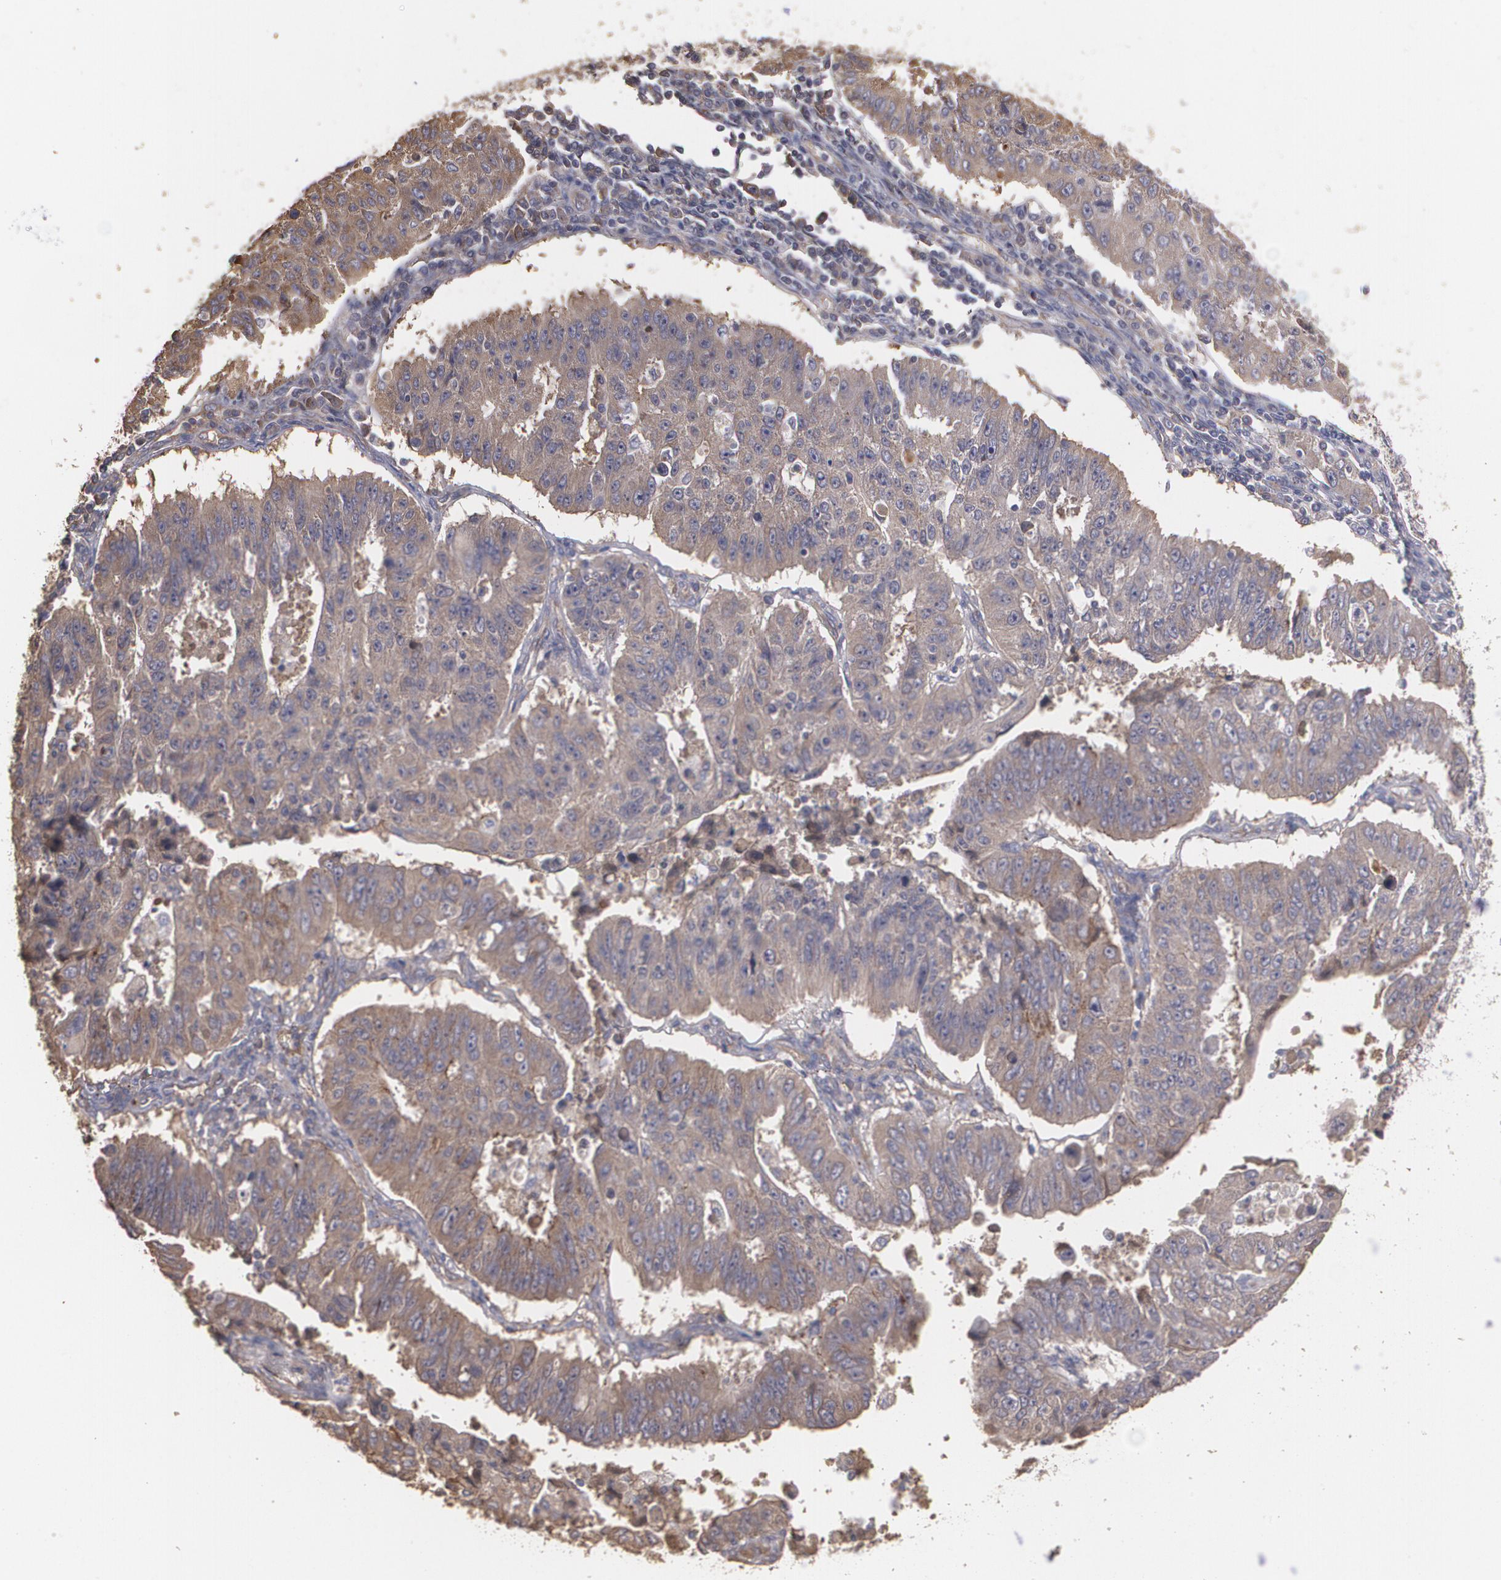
{"staining": {"intensity": "weak", "quantity": ">75%", "location": "cytoplasmic/membranous"}, "tissue": "endometrial cancer", "cell_type": "Tumor cells", "image_type": "cancer", "snomed": [{"axis": "morphology", "description": "Adenocarcinoma, NOS"}, {"axis": "topography", "description": "Endometrium"}], "caption": "Endometrial cancer (adenocarcinoma) tissue displays weak cytoplasmic/membranous expression in approximately >75% of tumor cells", "gene": "PON1", "patient": {"sex": "female", "age": 42}}